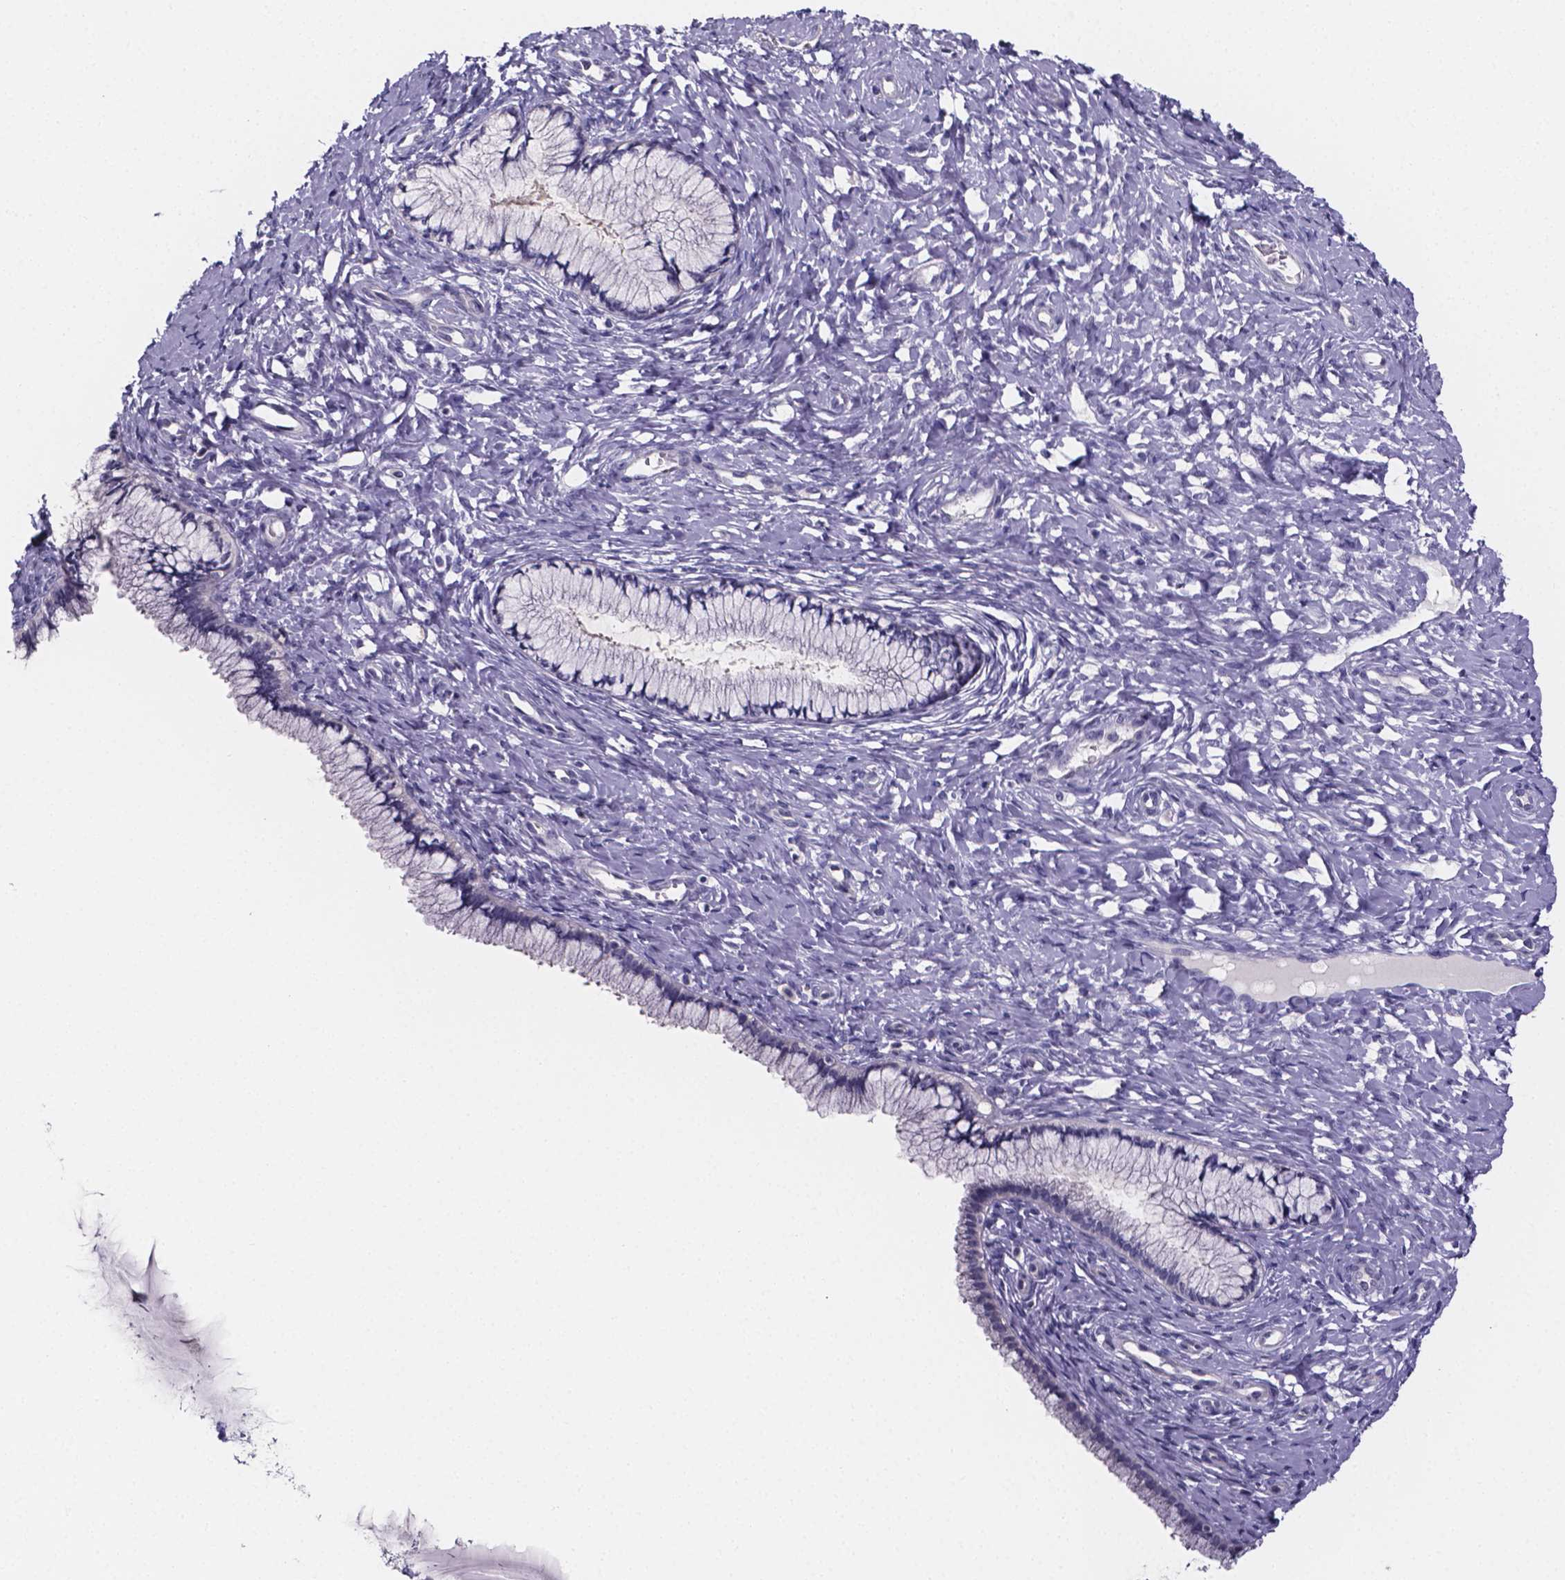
{"staining": {"intensity": "negative", "quantity": "none", "location": "none"}, "tissue": "cervix", "cell_type": "Glandular cells", "image_type": "normal", "snomed": [{"axis": "morphology", "description": "Normal tissue, NOS"}, {"axis": "topography", "description": "Cervix"}], "caption": "This is an immunohistochemistry micrograph of unremarkable cervix. There is no staining in glandular cells.", "gene": "IZUMO1", "patient": {"sex": "female", "age": 37}}